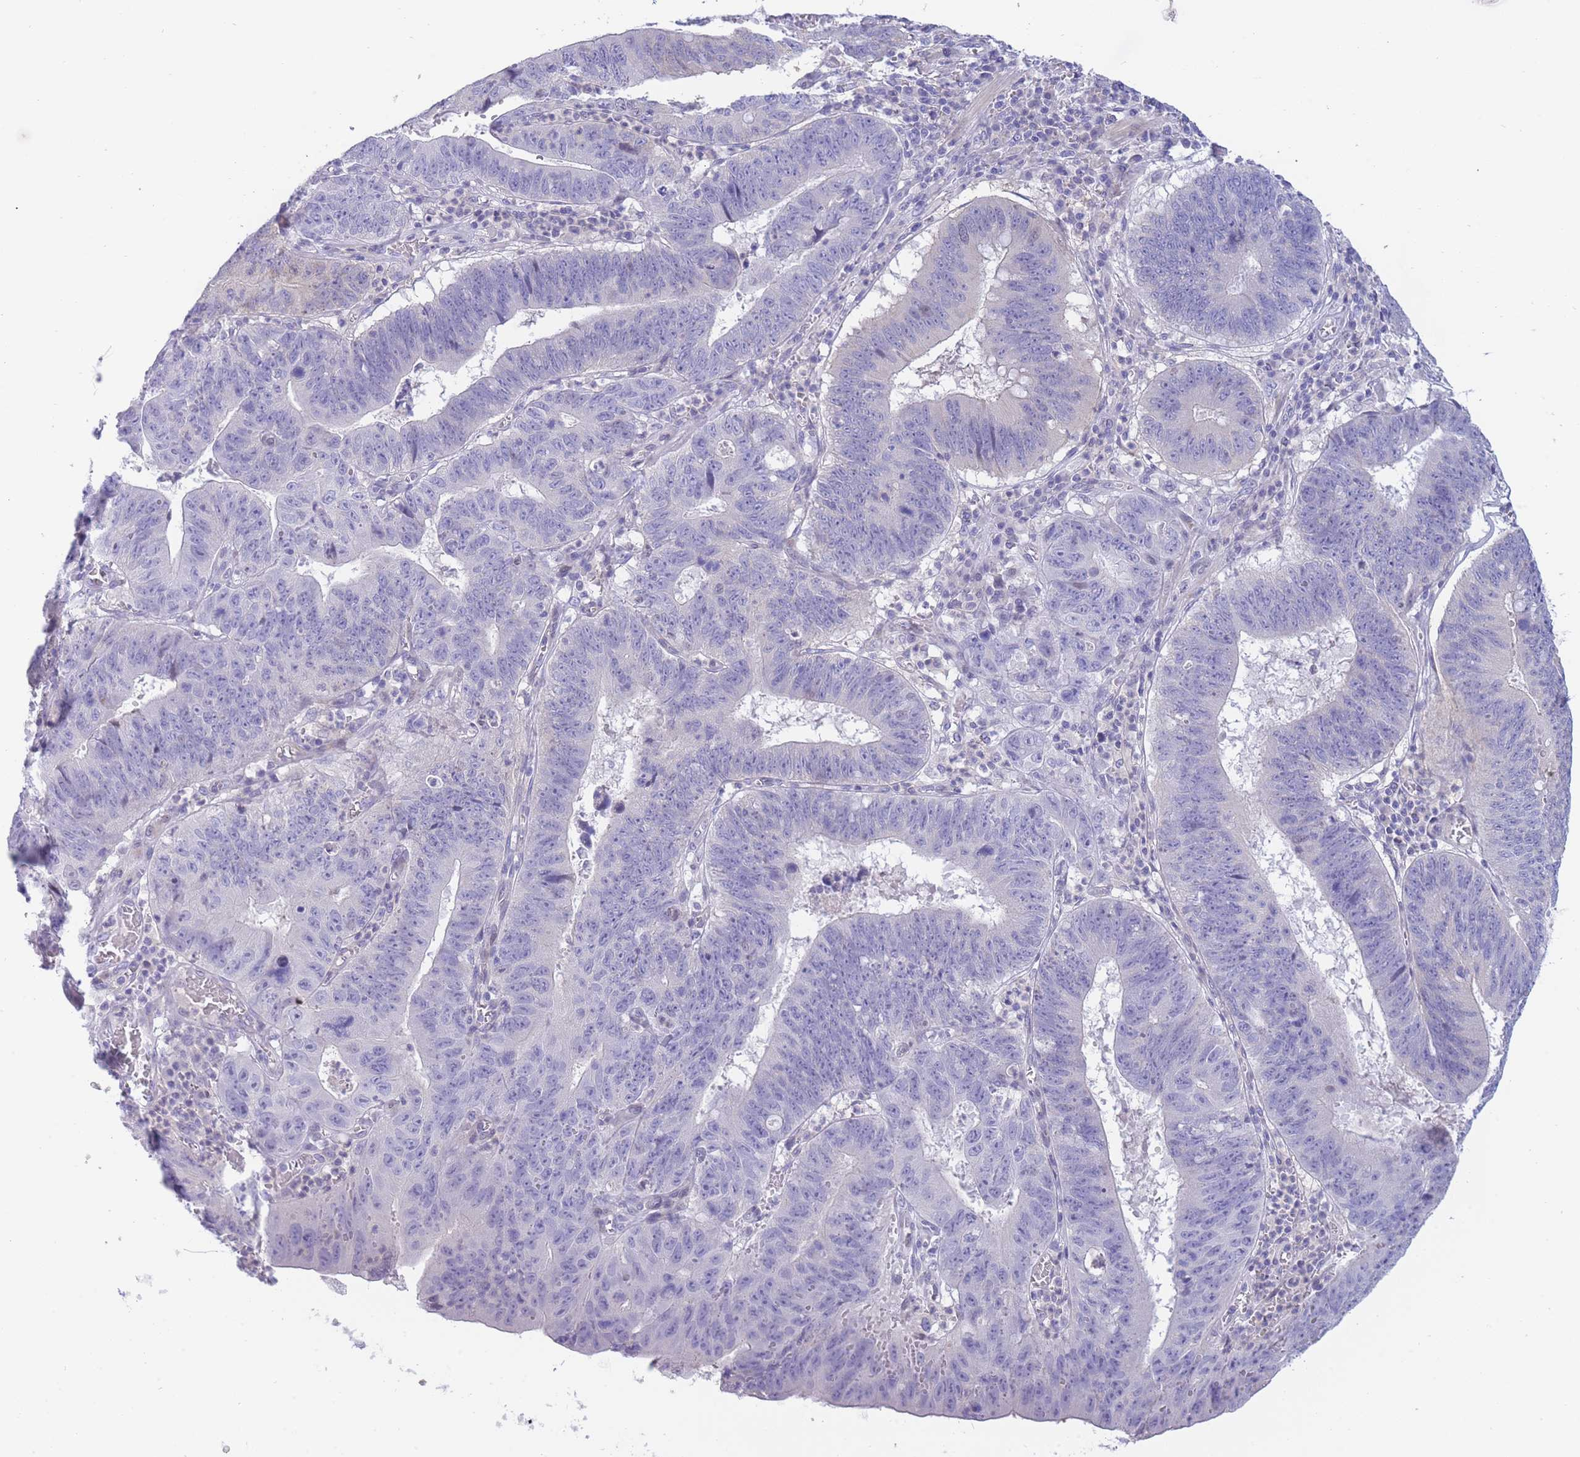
{"staining": {"intensity": "negative", "quantity": "none", "location": "none"}, "tissue": "stomach cancer", "cell_type": "Tumor cells", "image_type": "cancer", "snomed": [{"axis": "morphology", "description": "Adenocarcinoma, NOS"}, {"axis": "topography", "description": "Stomach"}], "caption": "Tumor cells show no significant protein expression in adenocarcinoma (stomach).", "gene": "PRR23B", "patient": {"sex": "male", "age": 59}}